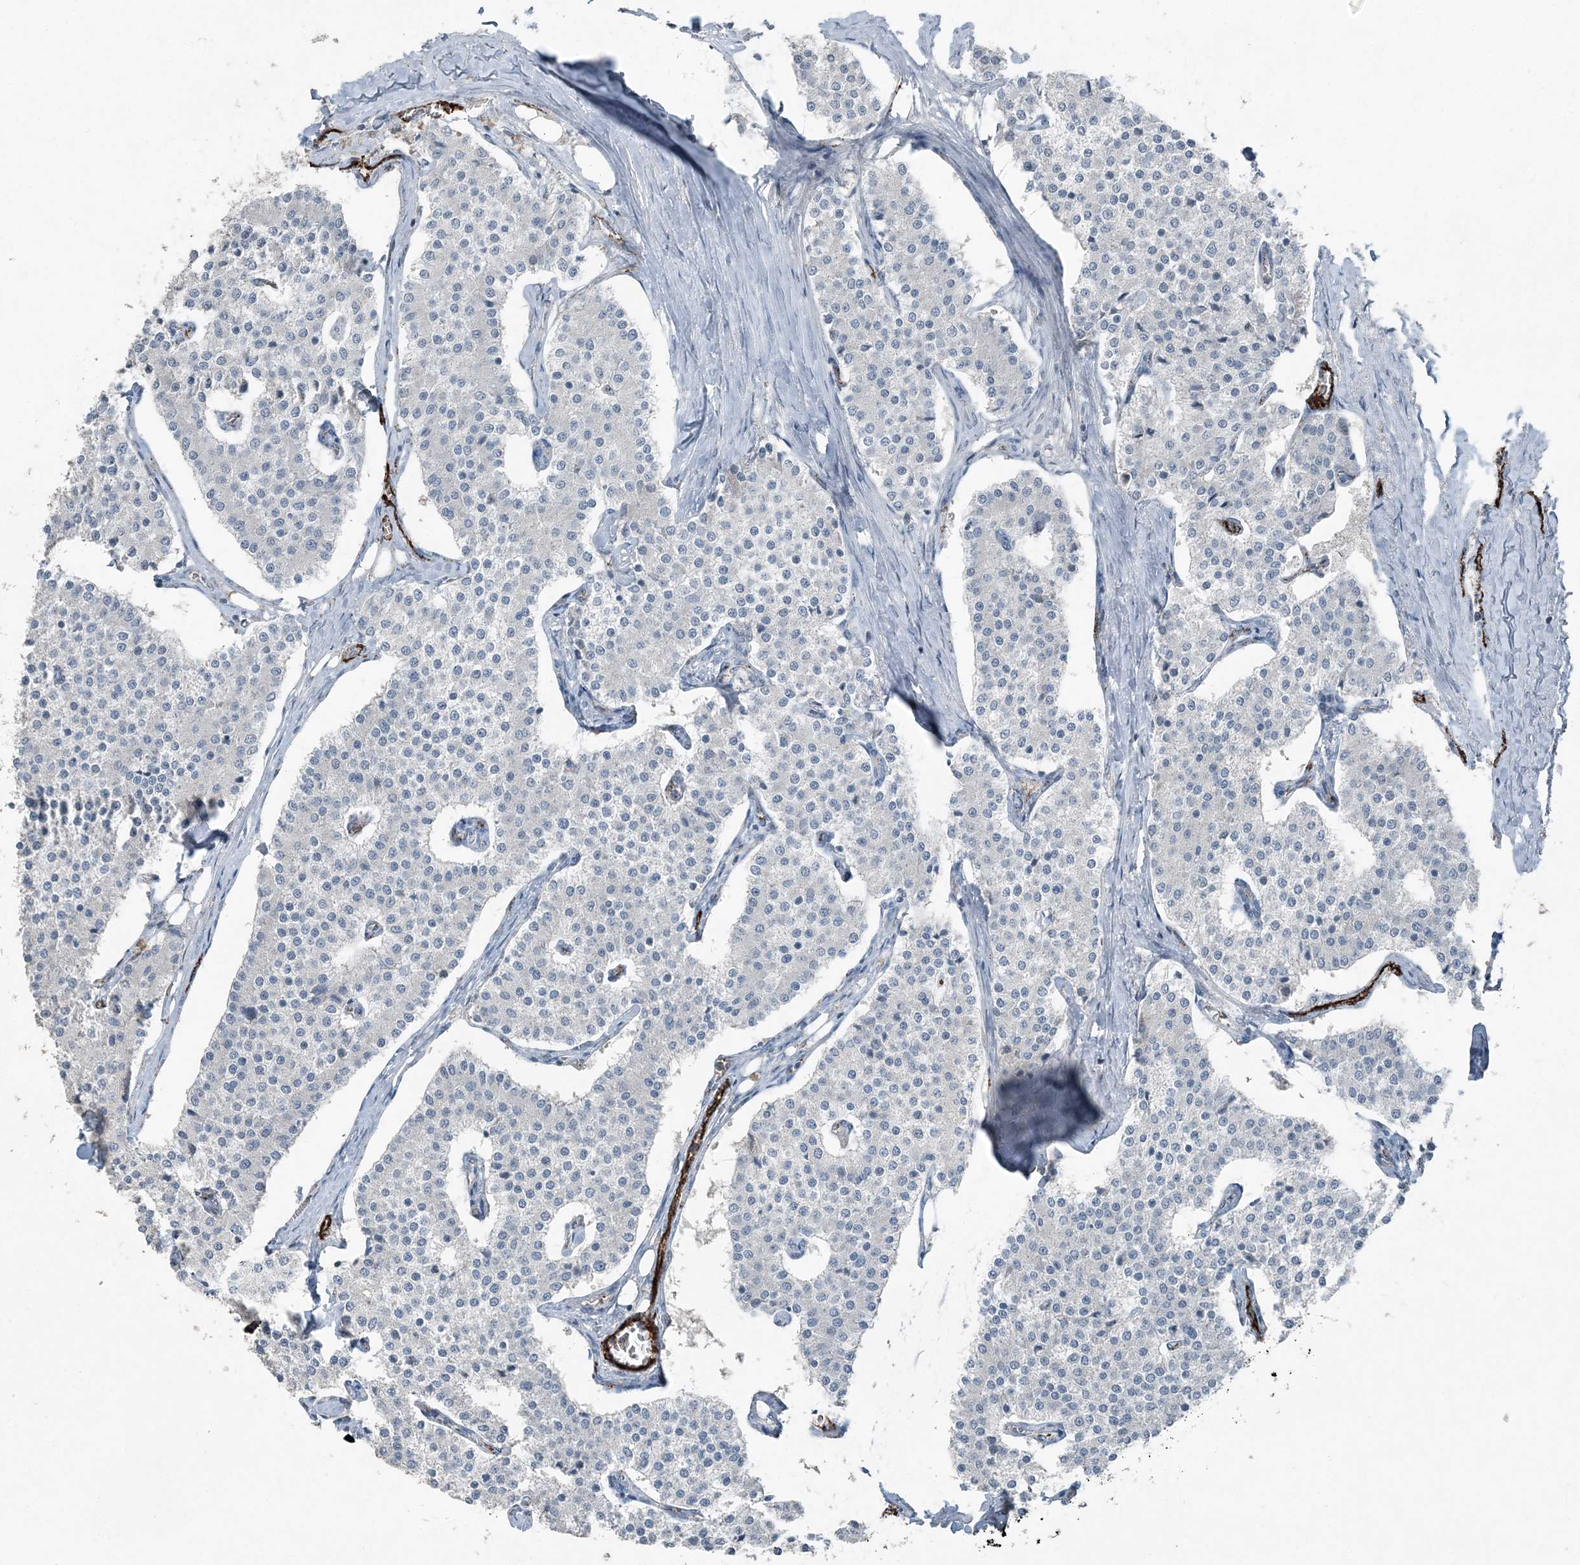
{"staining": {"intensity": "negative", "quantity": "none", "location": "none"}, "tissue": "carcinoid", "cell_type": "Tumor cells", "image_type": "cancer", "snomed": [{"axis": "morphology", "description": "Carcinoid, malignant, NOS"}, {"axis": "topography", "description": "Colon"}], "caption": "Micrograph shows no significant protein staining in tumor cells of carcinoid.", "gene": "ELOVL7", "patient": {"sex": "female", "age": 52}}